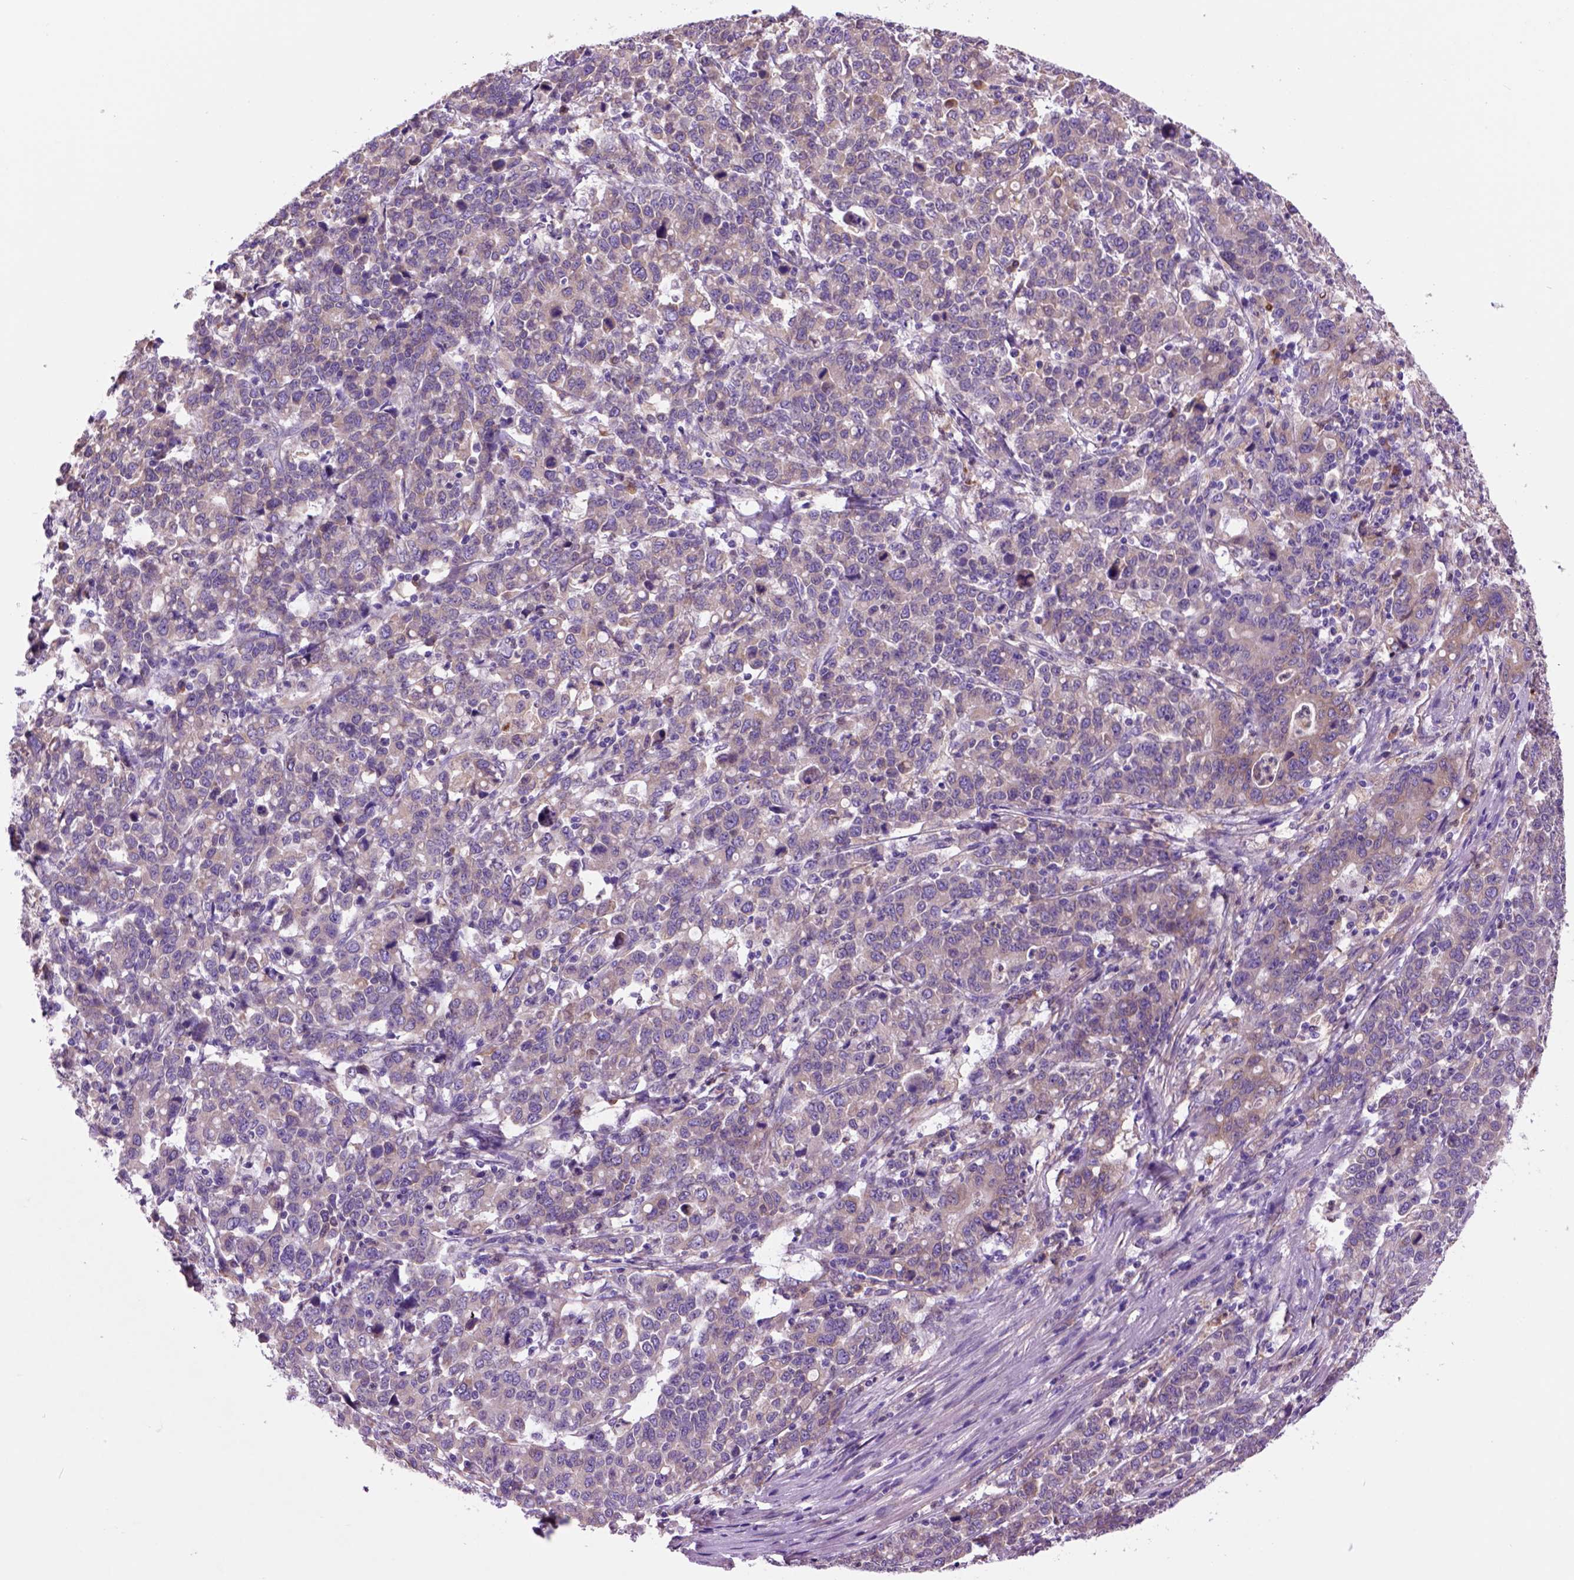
{"staining": {"intensity": "weak", "quantity": ">75%", "location": "cytoplasmic/membranous"}, "tissue": "stomach cancer", "cell_type": "Tumor cells", "image_type": "cancer", "snomed": [{"axis": "morphology", "description": "Adenocarcinoma, NOS"}, {"axis": "topography", "description": "Stomach, upper"}], "caption": "High-magnification brightfield microscopy of stomach cancer stained with DAB (3,3'-diaminobenzidine) (brown) and counterstained with hematoxylin (blue). tumor cells exhibit weak cytoplasmic/membranous staining is seen in approximately>75% of cells.", "gene": "PIAS3", "patient": {"sex": "male", "age": 69}}